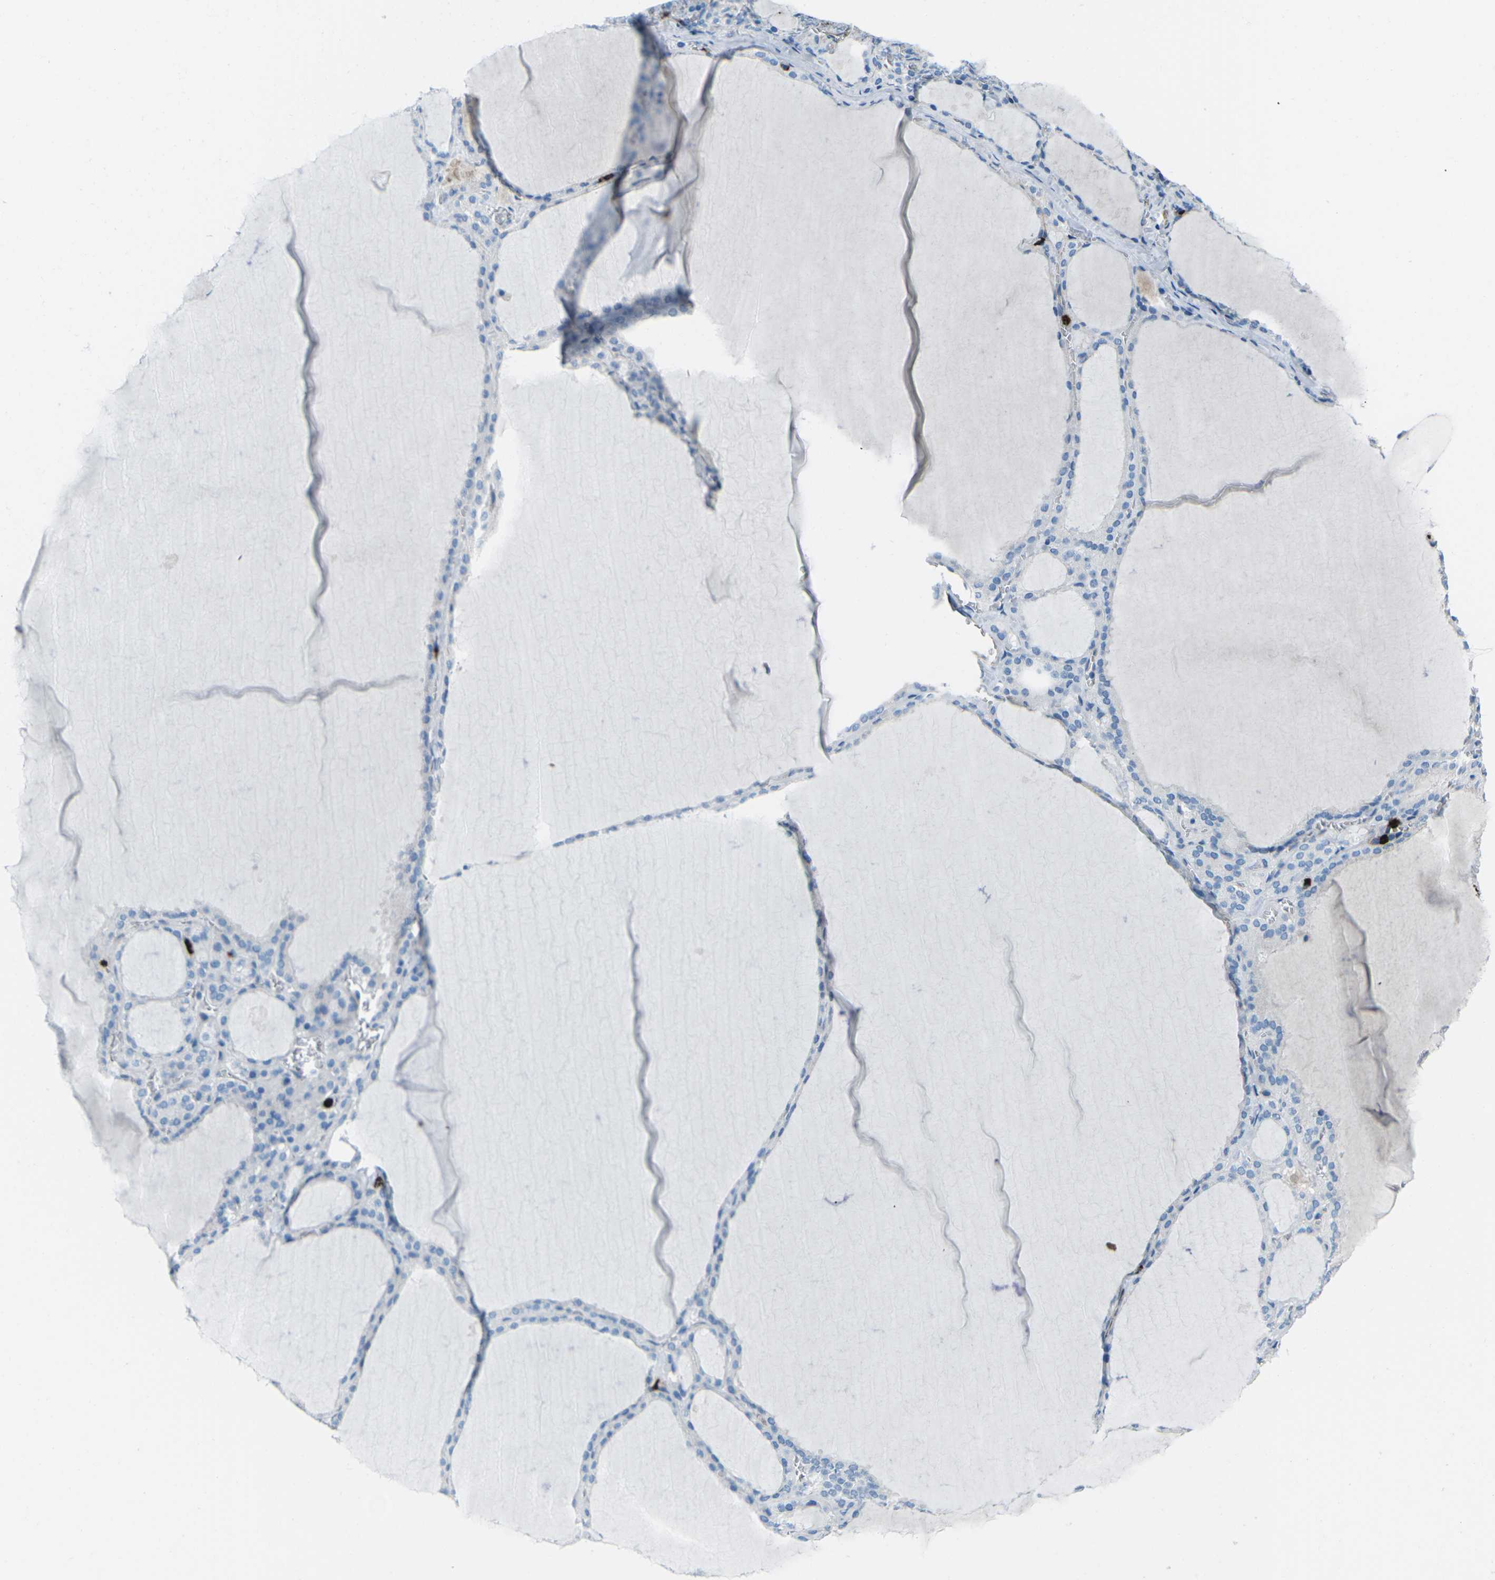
{"staining": {"intensity": "negative", "quantity": "none", "location": "none"}, "tissue": "thyroid gland", "cell_type": "Glandular cells", "image_type": "normal", "snomed": [{"axis": "morphology", "description": "Normal tissue, NOS"}, {"axis": "topography", "description": "Thyroid gland"}], "caption": "Immunohistochemistry of unremarkable human thyroid gland displays no staining in glandular cells.", "gene": "FCN1", "patient": {"sex": "male", "age": 56}}